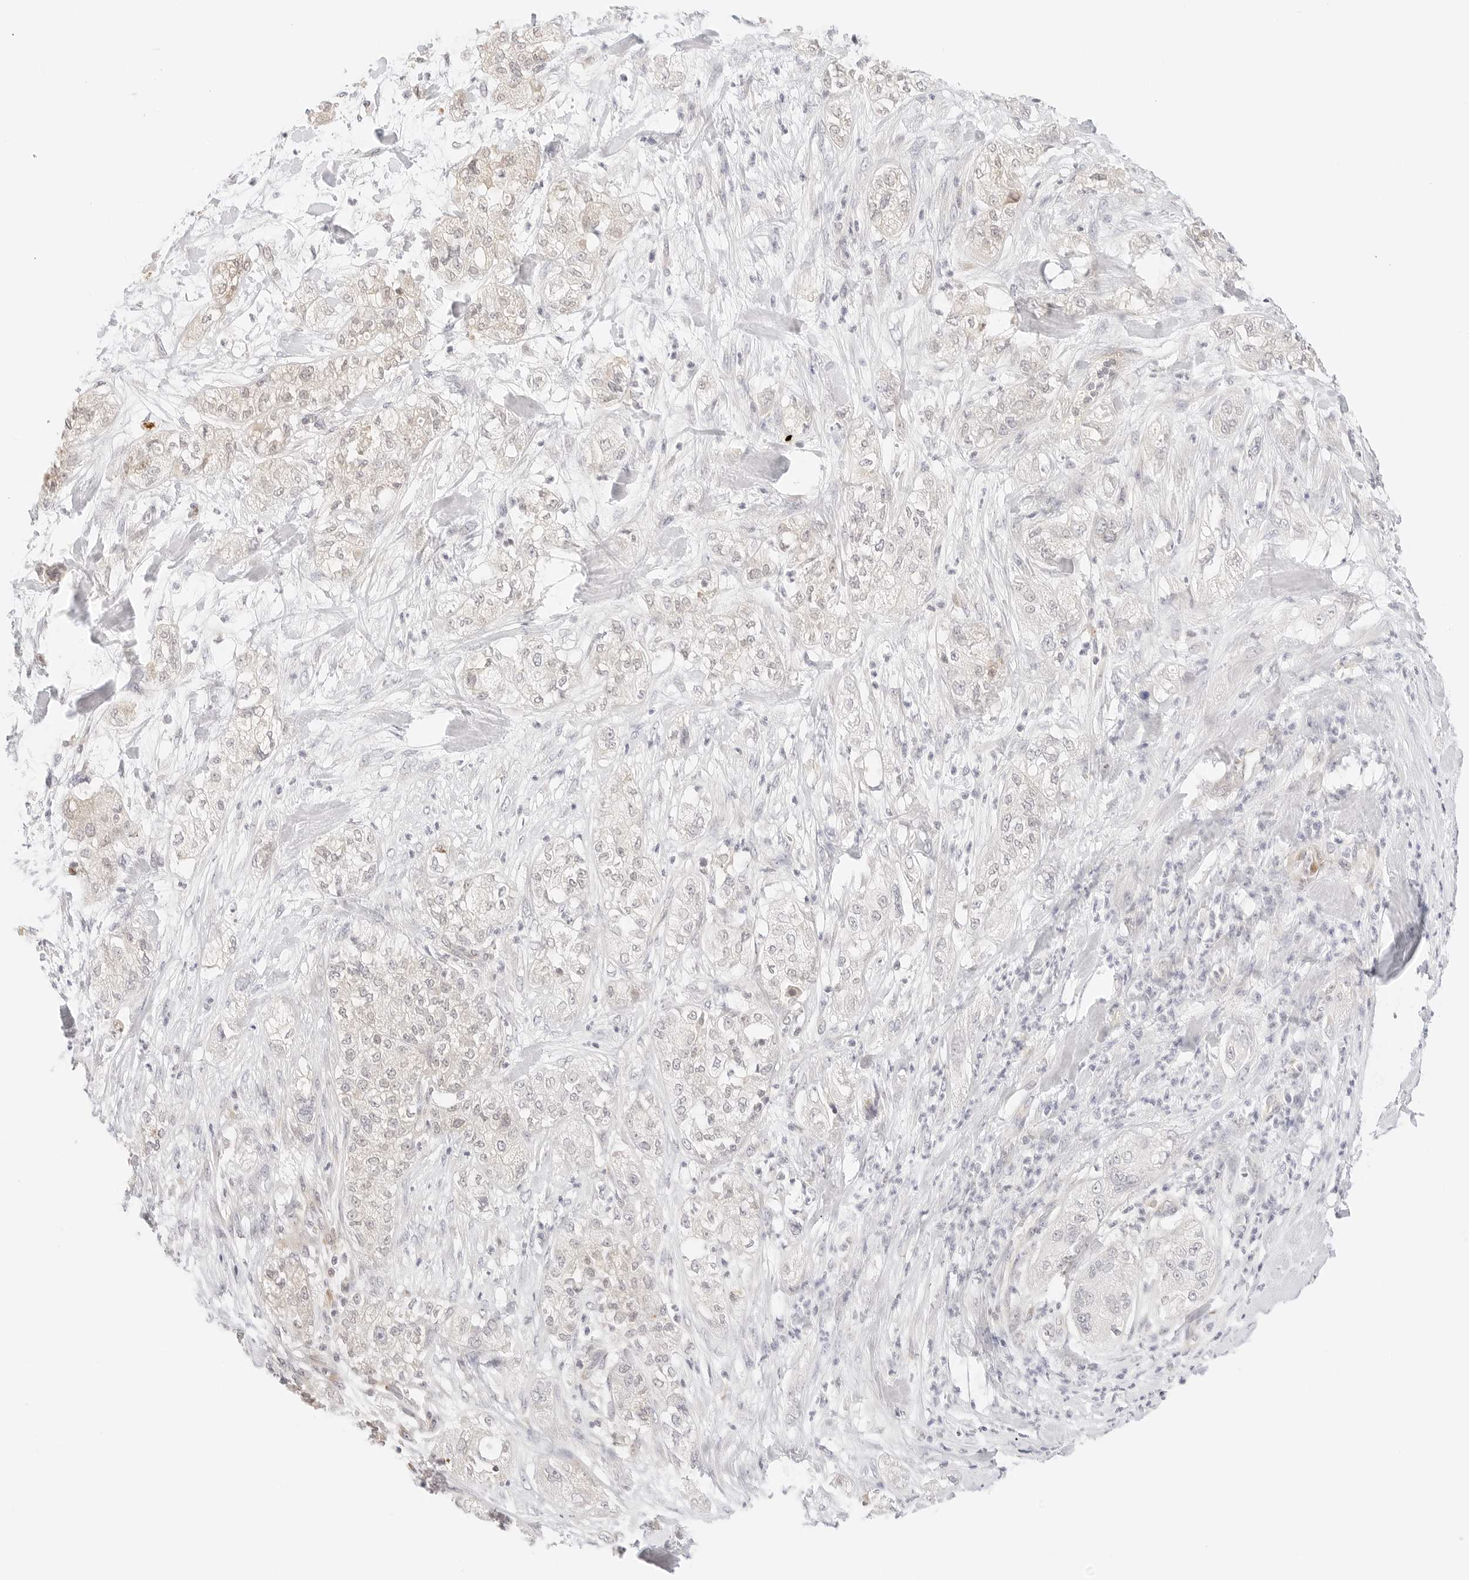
{"staining": {"intensity": "weak", "quantity": "<25%", "location": "cytoplasmic/membranous"}, "tissue": "pancreatic cancer", "cell_type": "Tumor cells", "image_type": "cancer", "snomed": [{"axis": "morphology", "description": "Adenocarcinoma, NOS"}, {"axis": "topography", "description": "Pancreas"}], "caption": "An image of adenocarcinoma (pancreatic) stained for a protein exhibits no brown staining in tumor cells. (Stains: DAB (3,3'-diaminobenzidine) immunohistochemistry with hematoxylin counter stain, Microscopy: brightfield microscopy at high magnification).", "gene": "ERO1B", "patient": {"sex": "female", "age": 78}}